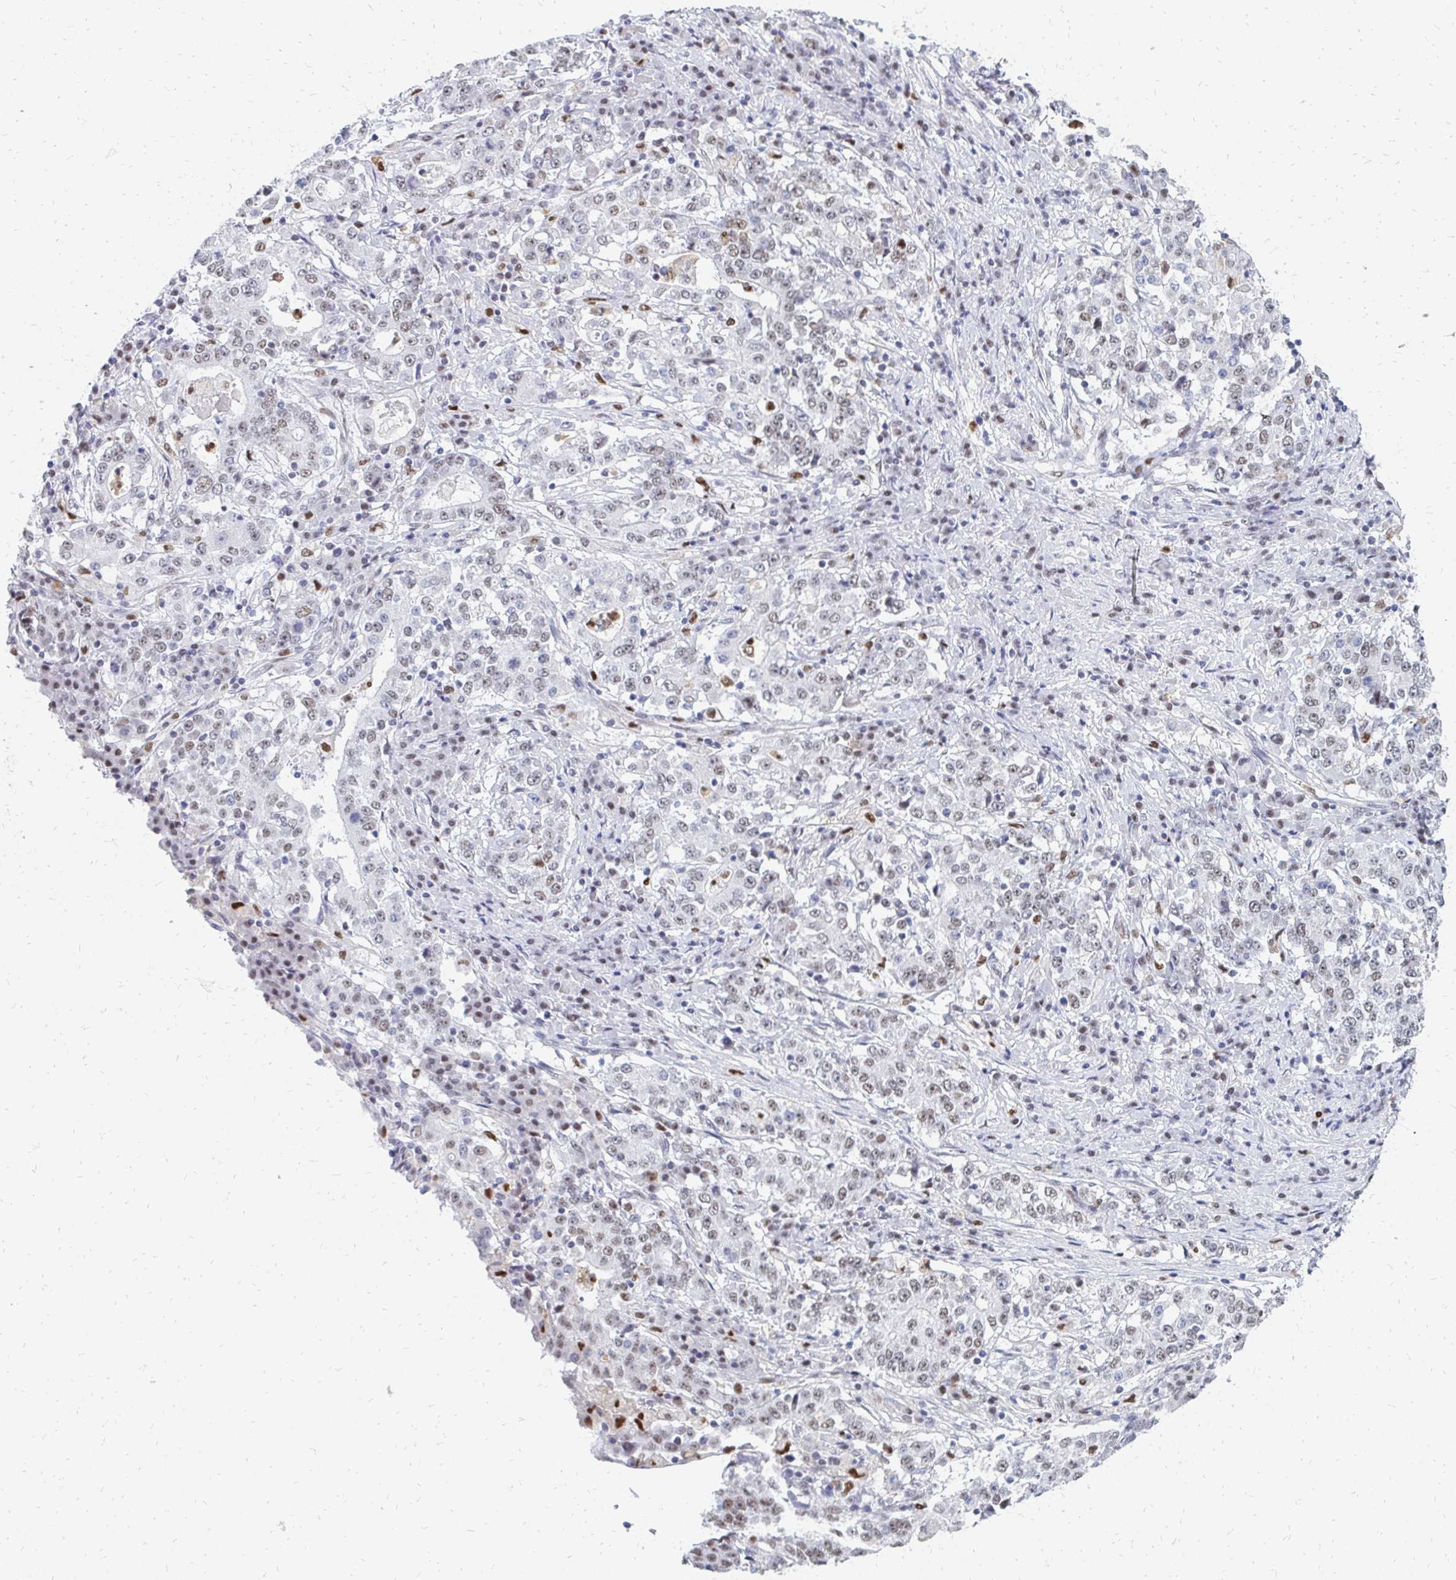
{"staining": {"intensity": "weak", "quantity": ">75%", "location": "nuclear"}, "tissue": "stomach cancer", "cell_type": "Tumor cells", "image_type": "cancer", "snomed": [{"axis": "morphology", "description": "Adenocarcinoma, NOS"}, {"axis": "topography", "description": "Stomach"}], "caption": "Immunohistochemistry micrograph of neoplastic tissue: stomach cancer (adenocarcinoma) stained using IHC reveals low levels of weak protein expression localized specifically in the nuclear of tumor cells, appearing as a nuclear brown color.", "gene": "PLK3", "patient": {"sex": "male", "age": 59}}